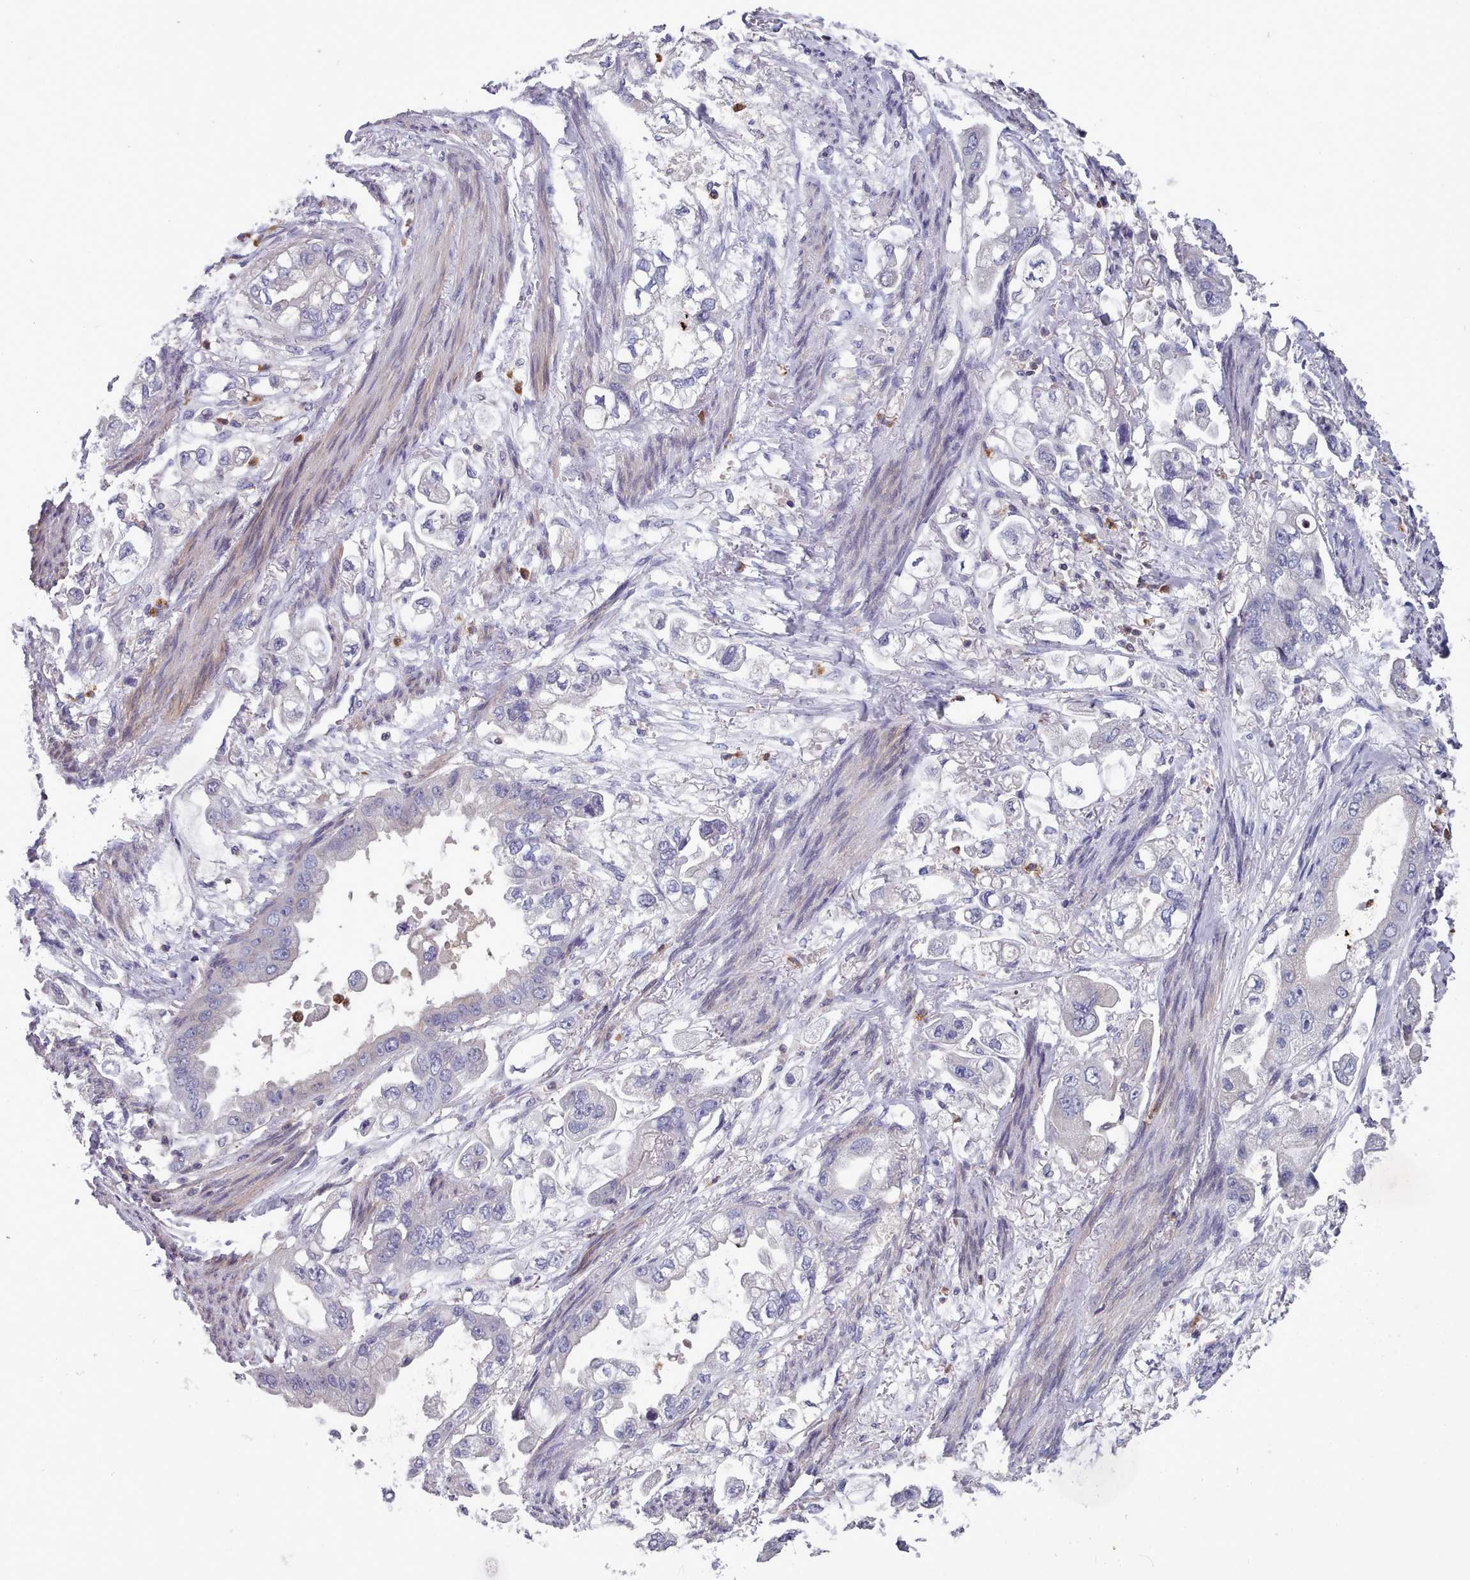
{"staining": {"intensity": "negative", "quantity": "none", "location": "none"}, "tissue": "stomach cancer", "cell_type": "Tumor cells", "image_type": "cancer", "snomed": [{"axis": "morphology", "description": "Adenocarcinoma, NOS"}, {"axis": "topography", "description": "Stomach"}], "caption": "IHC of stomach adenocarcinoma reveals no expression in tumor cells.", "gene": "RAC2", "patient": {"sex": "male", "age": 62}}